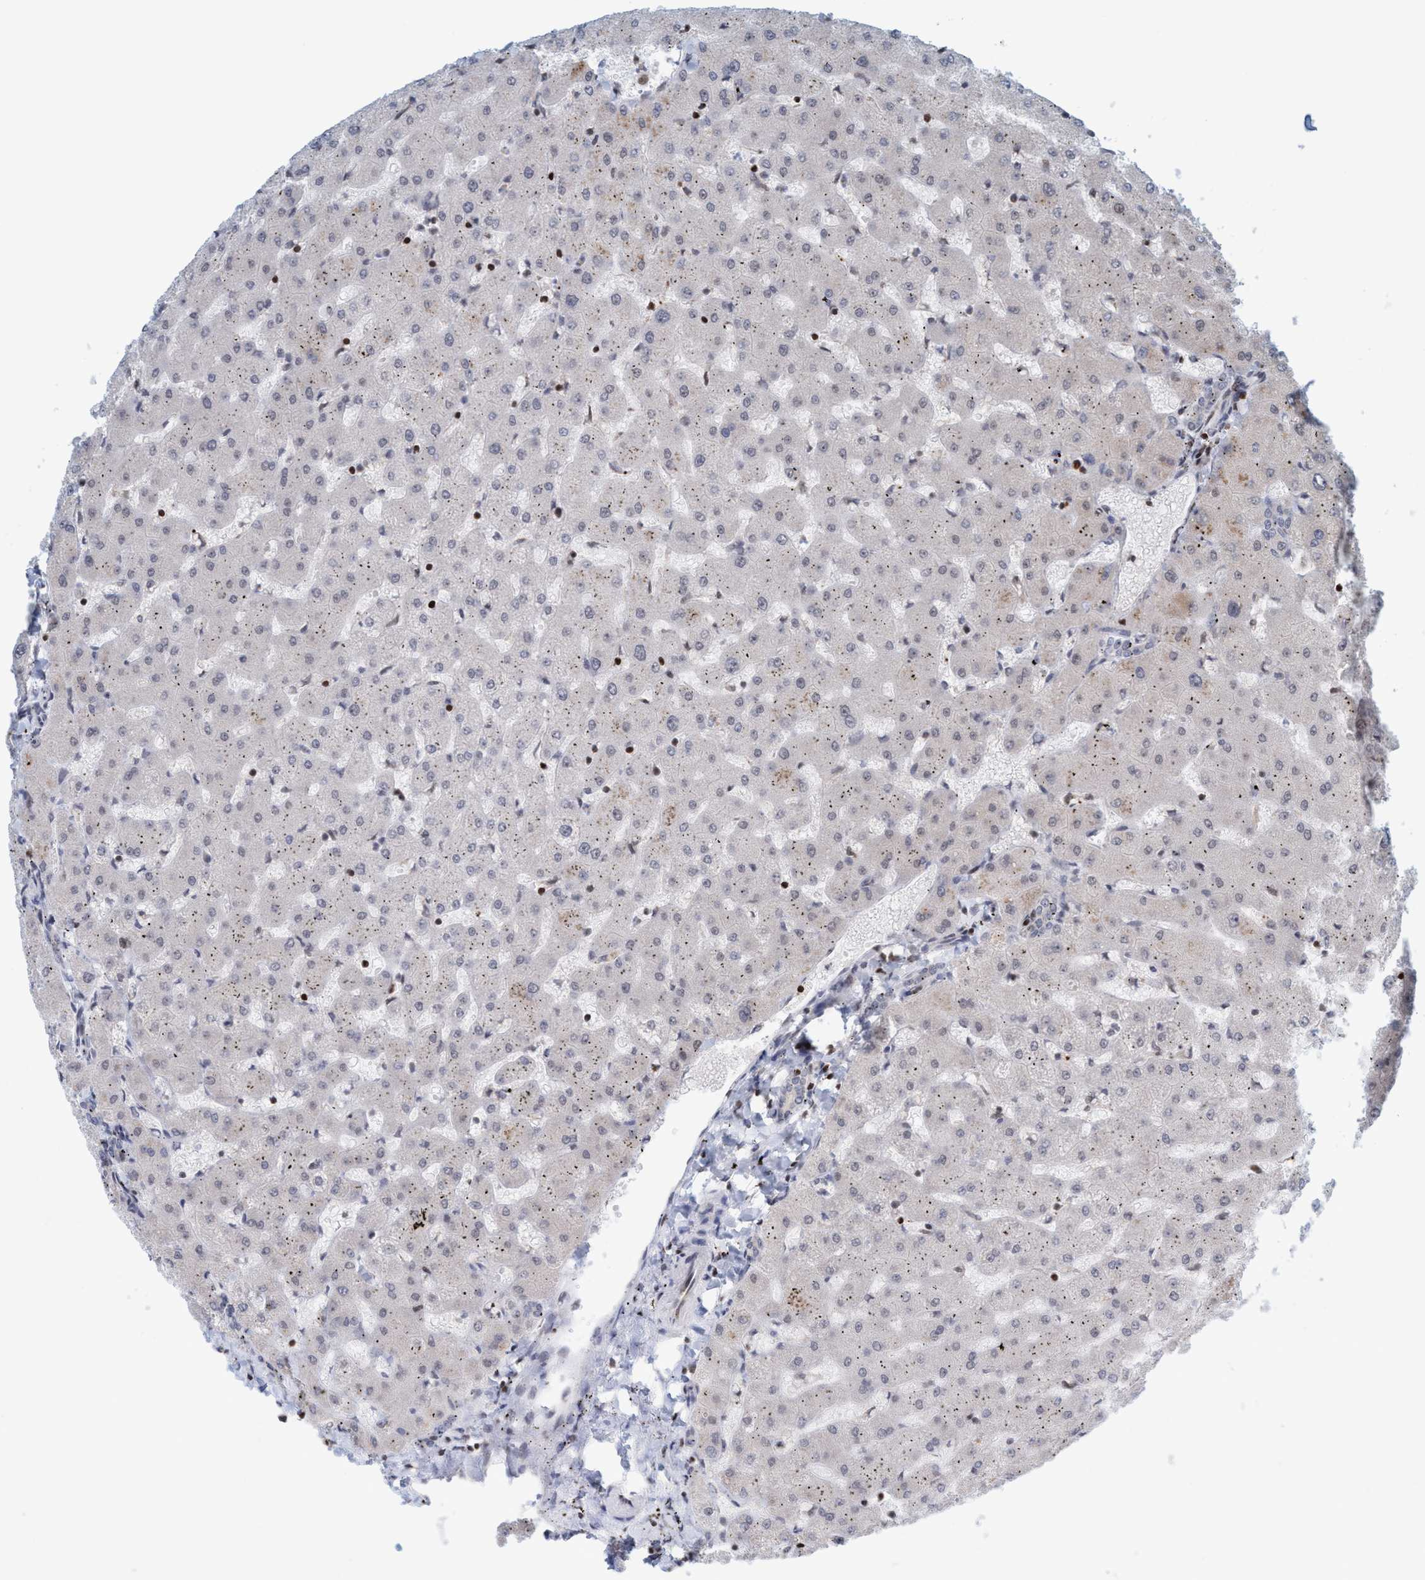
{"staining": {"intensity": "negative", "quantity": "none", "location": "none"}, "tissue": "liver", "cell_type": "Cholangiocytes", "image_type": "normal", "snomed": [{"axis": "morphology", "description": "Normal tissue, NOS"}, {"axis": "topography", "description": "Liver"}], "caption": "Unremarkable liver was stained to show a protein in brown. There is no significant expression in cholangiocytes. The staining is performed using DAB brown chromogen with nuclei counter-stained in using hematoxylin.", "gene": "SMCR8", "patient": {"sex": "female", "age": 63}}